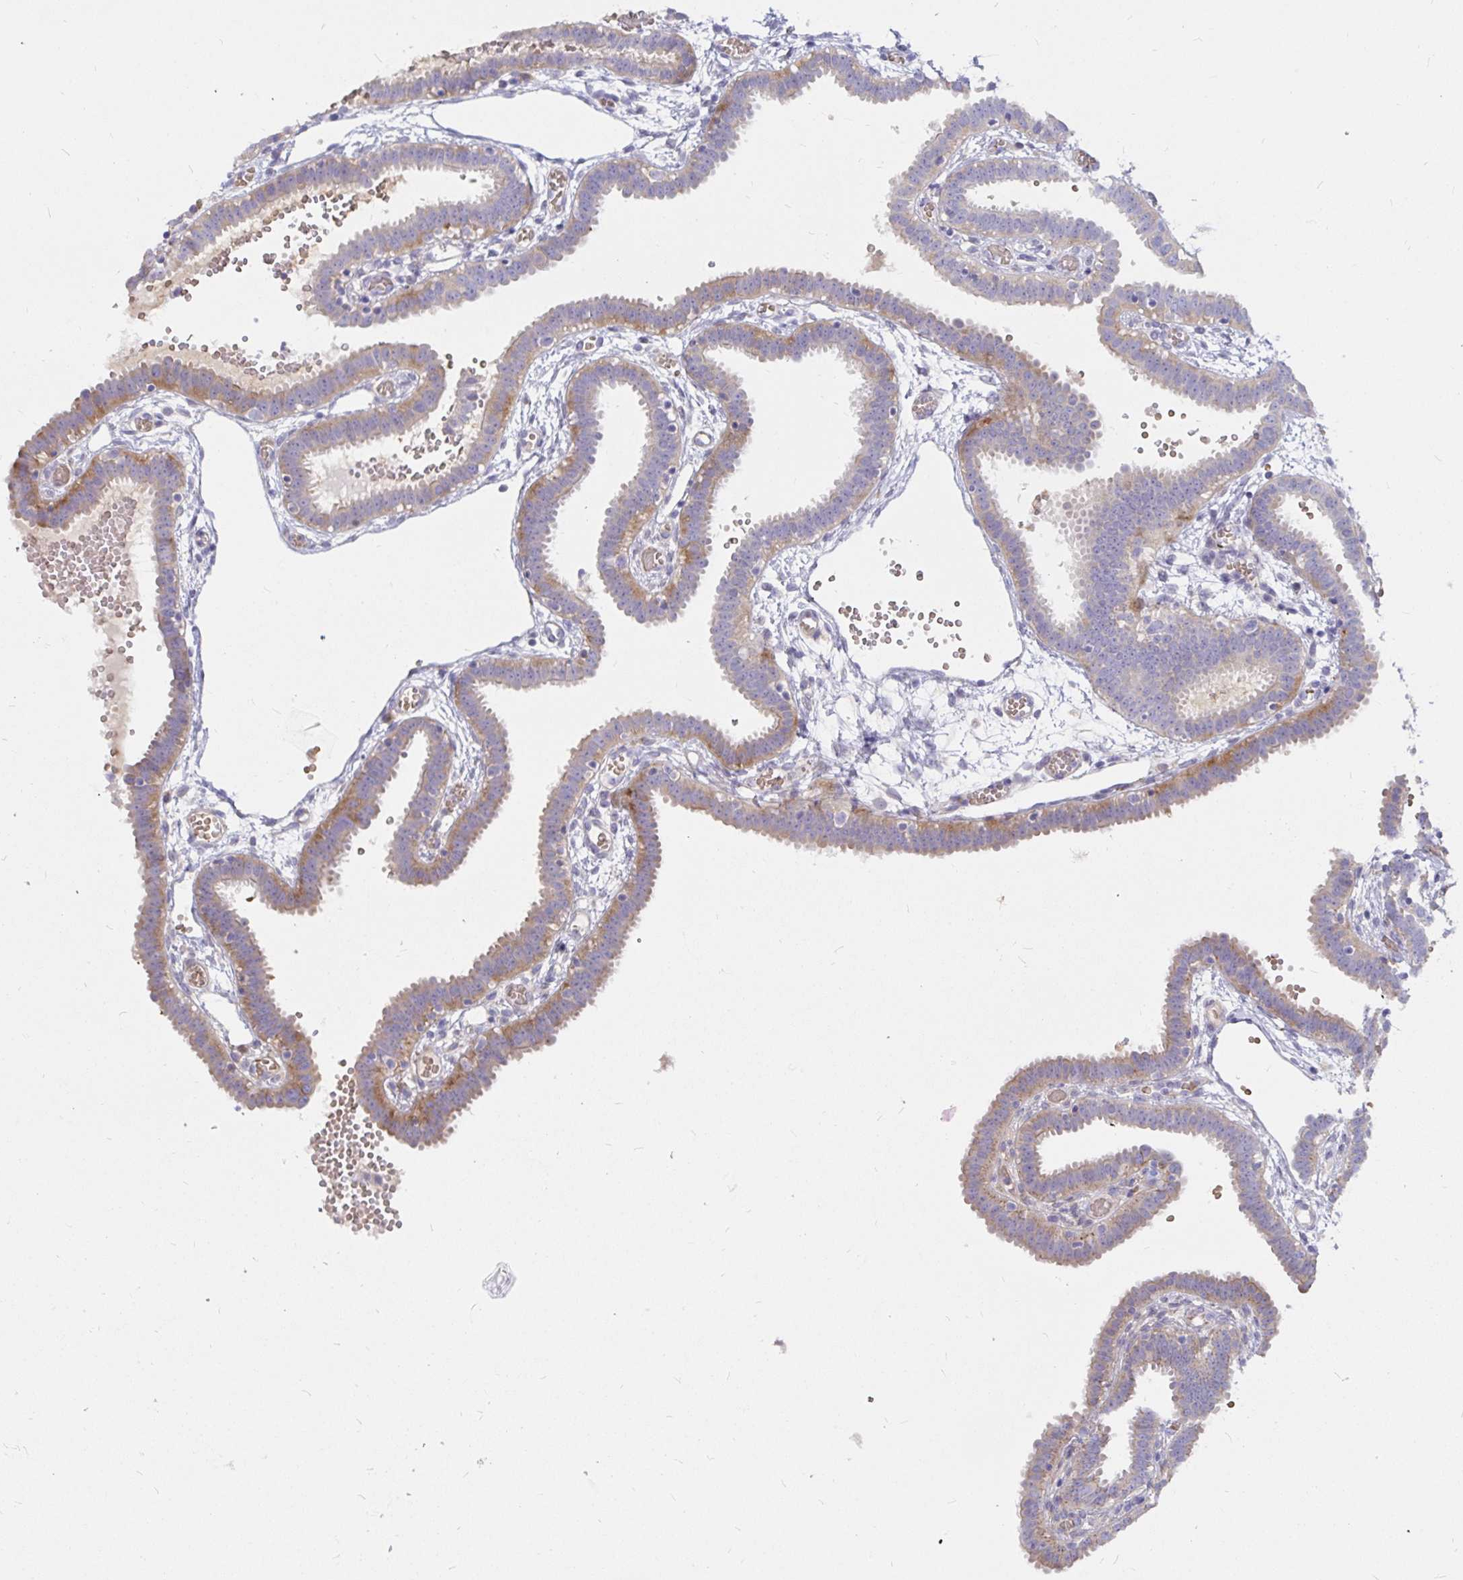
{"staining": {"intensity": "moderate", "quantity": "25%-75%", "location": "cytoplasmic/membranous"}, "tissue": "fallopian tube", "cell_type": "Glandular cells", "image_type": "normal", "snomed": [{"axis": "morphology", "description": "Normal tissue, NOS"}, {"axis": "topography", "description": "Fallopian tube"}], "caption": "Fallopian tube stained with DAB immunohistochemistry (IHC) shows medium levels of moderate cytoplasmic/membranous positivity in approximately 25%-75% of glandular cells.", "gene": "KCTD19", "patient": {"sex": "female", "age": 37}}